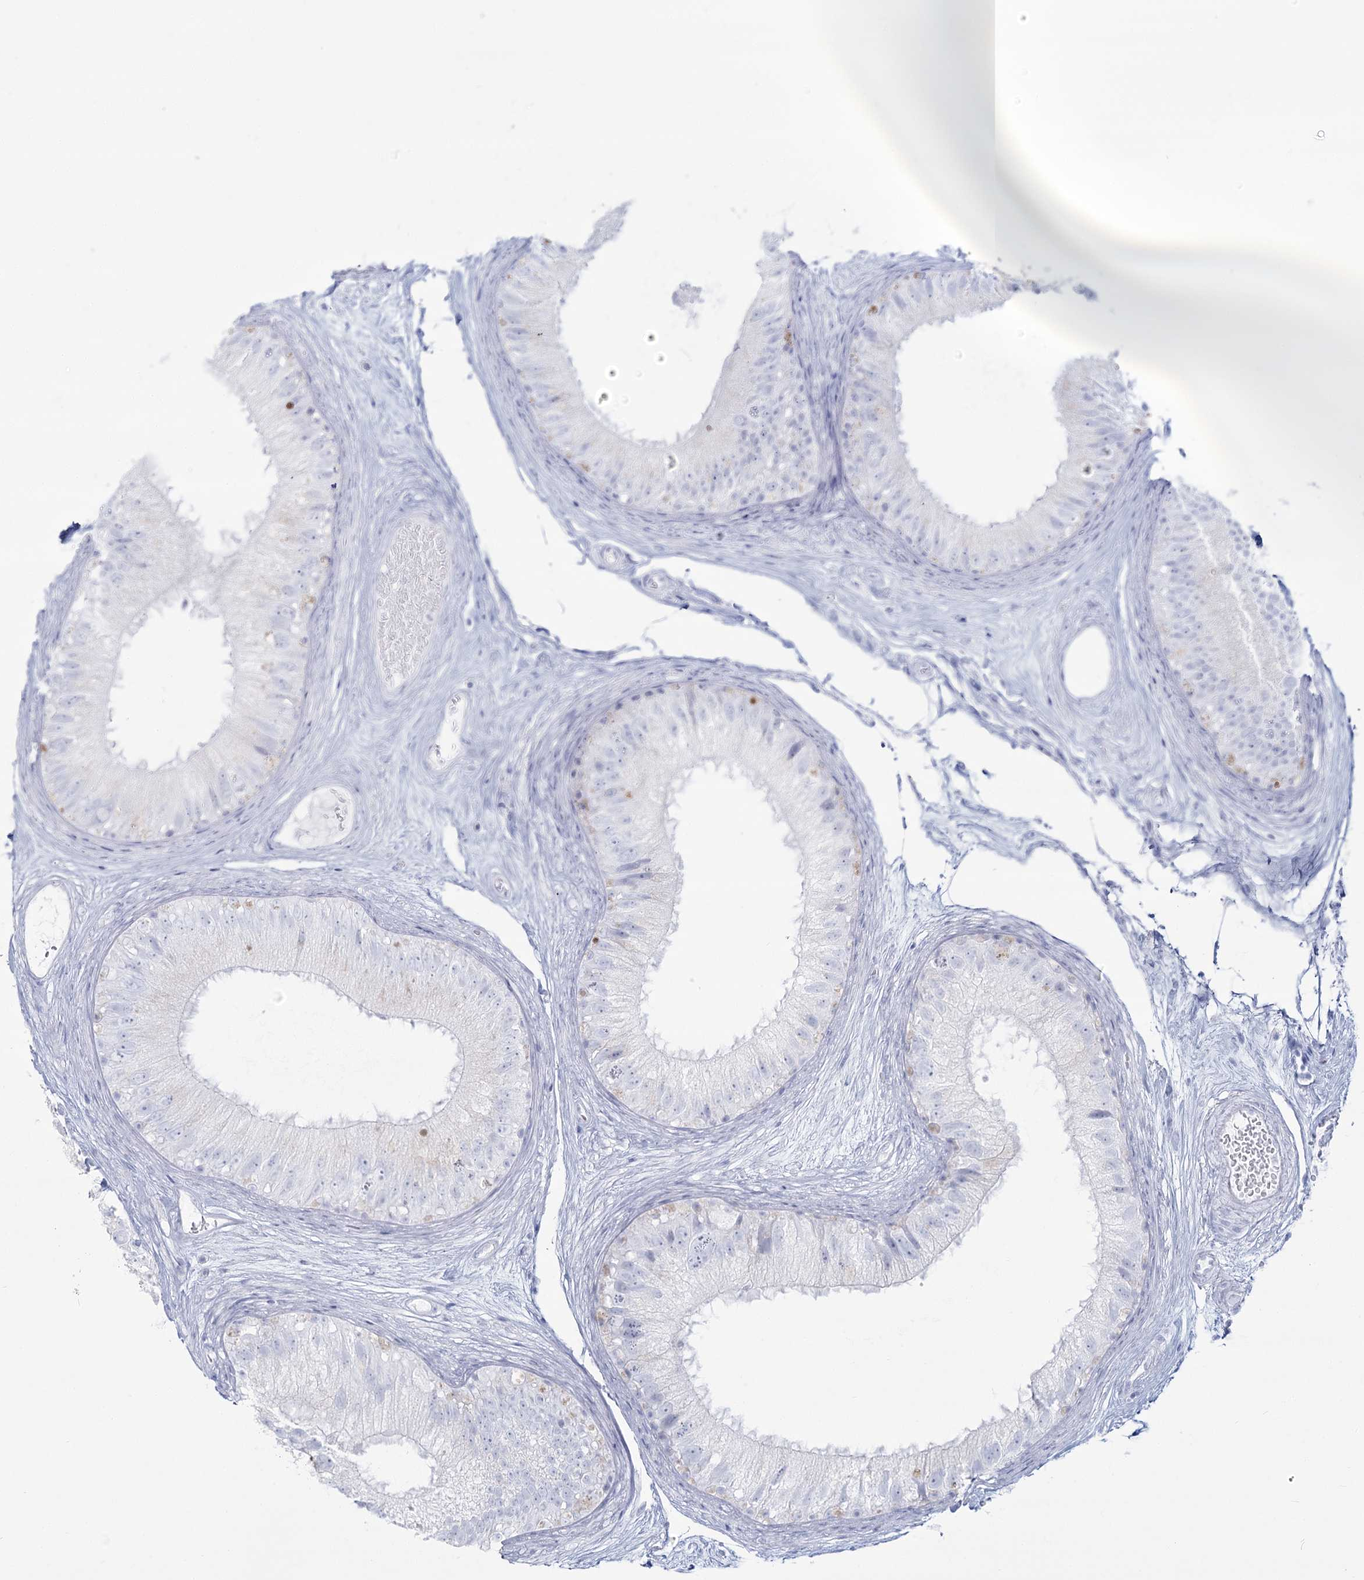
{"staining": {"intensity": "negative", "quantity": "none", "location": "none"}, "tissue": "epididymis", "cell_type": "Glandular cells", "image_type": "normal", "snomed": [{"axis": "morphology", "description": "Normal tissue, NOS"}, {"axis": "topography", "description": "Epididymis"}], "caption": "The micrograph displays no significant positivity in glandular cells of epididymis. (DAB immunohistochemistry (IHC) visualized using brightfield microscopy, high magnification).", "gene": "SLC6A19", "patient": {"sex": "male", "age": 77}}